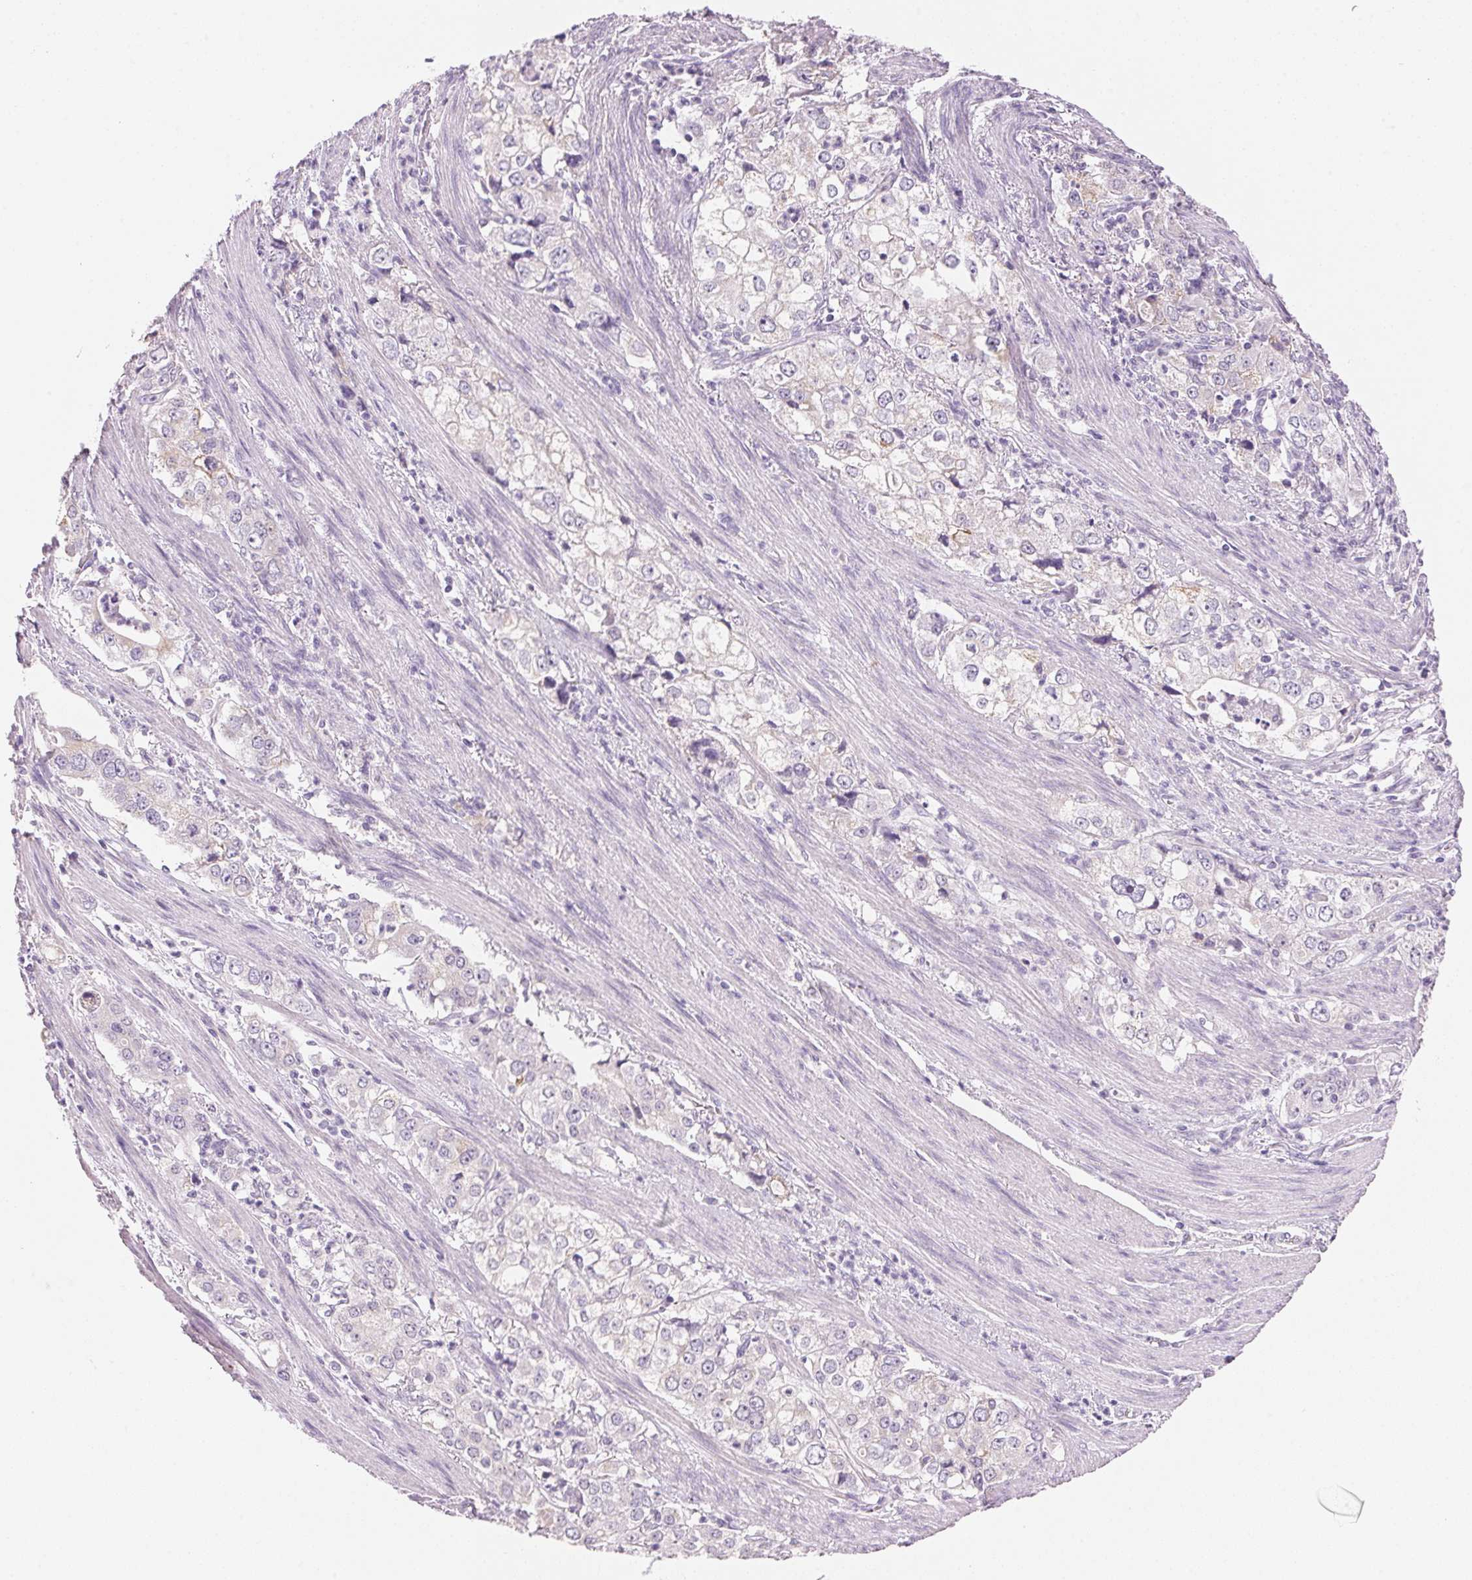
{"staining": {"intensity": "negative", "quantity": "none", "location": "none"}, "tissue": "stomach cancer", "cell_type": "Tumor cells", "image_type": "cancer", "snomed": [{"axis": "morphology", "description": "Adenocarcinoma, NOS"}, {"axis": "topography", "description": "Stomach, upper"}], "caption": "The photomicrograph displays no significant staining in tumor cells of stomach cancer (adenocarcinoma).", "gene": "CYP11B1", "patient": {"sex": "male", "age": 75}}